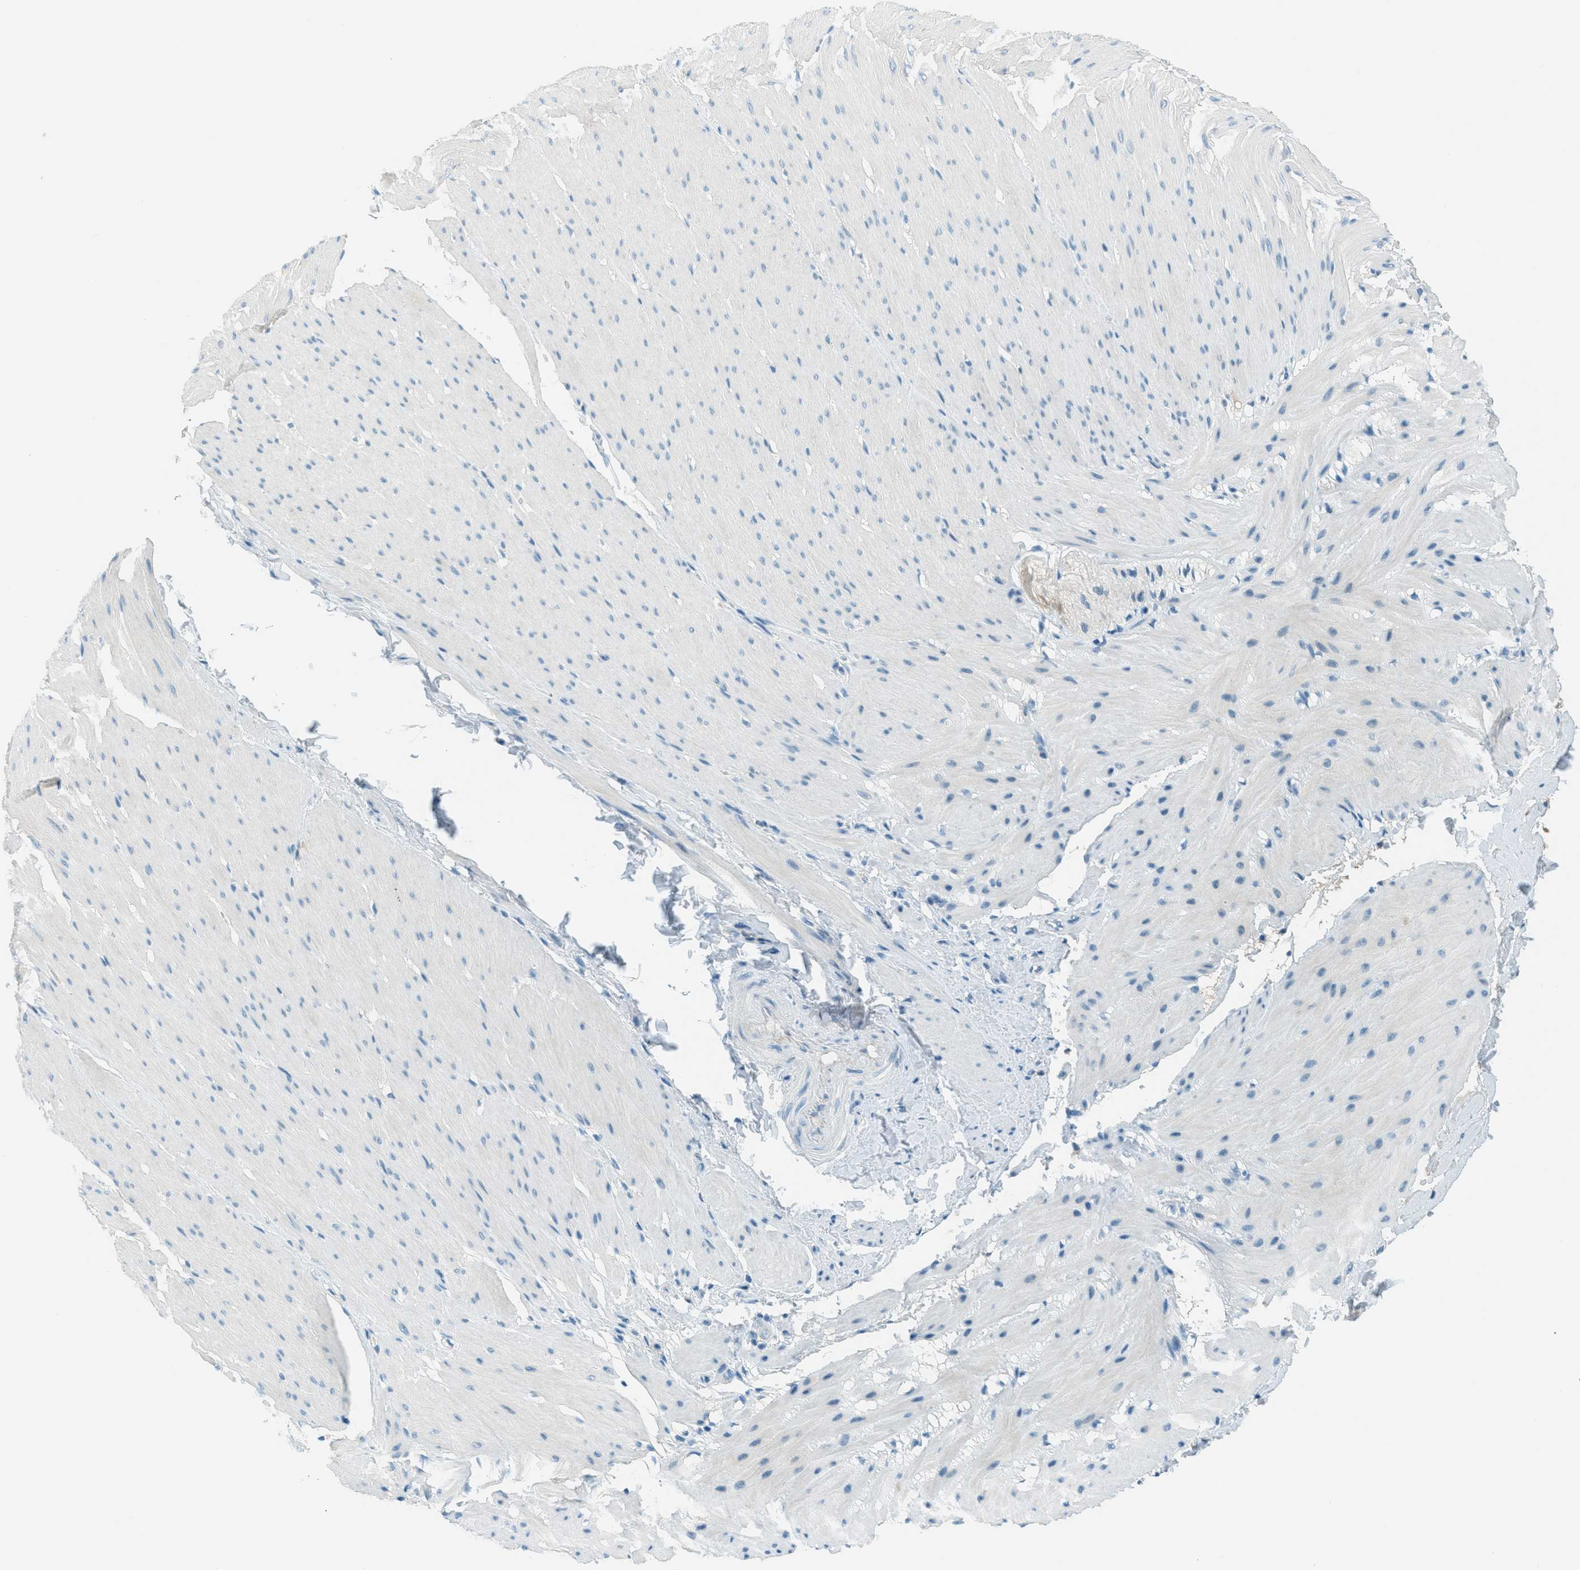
{"staining": {"intensity": "negative", "quantity": "none", "location": "none"}, "tissue": "smooth muscle", "cell_type": "Smooth muscle cells", "image_type": "normal", "snomed": [{"axis": "morphology", "description": "Normal tissue, NOS"}, {"axis": "topography", "description": "Smooth muscle"}, {"axis": "topography", "description": "Colon"}], "caption": "Immunohistochemistry photomicrograph of normal human smooth muscle stained for a protein (brown), which shows no expression in smooth muscle cells.", "gene": "MSLN", "patient": {"sex": "male", "age": 67}}